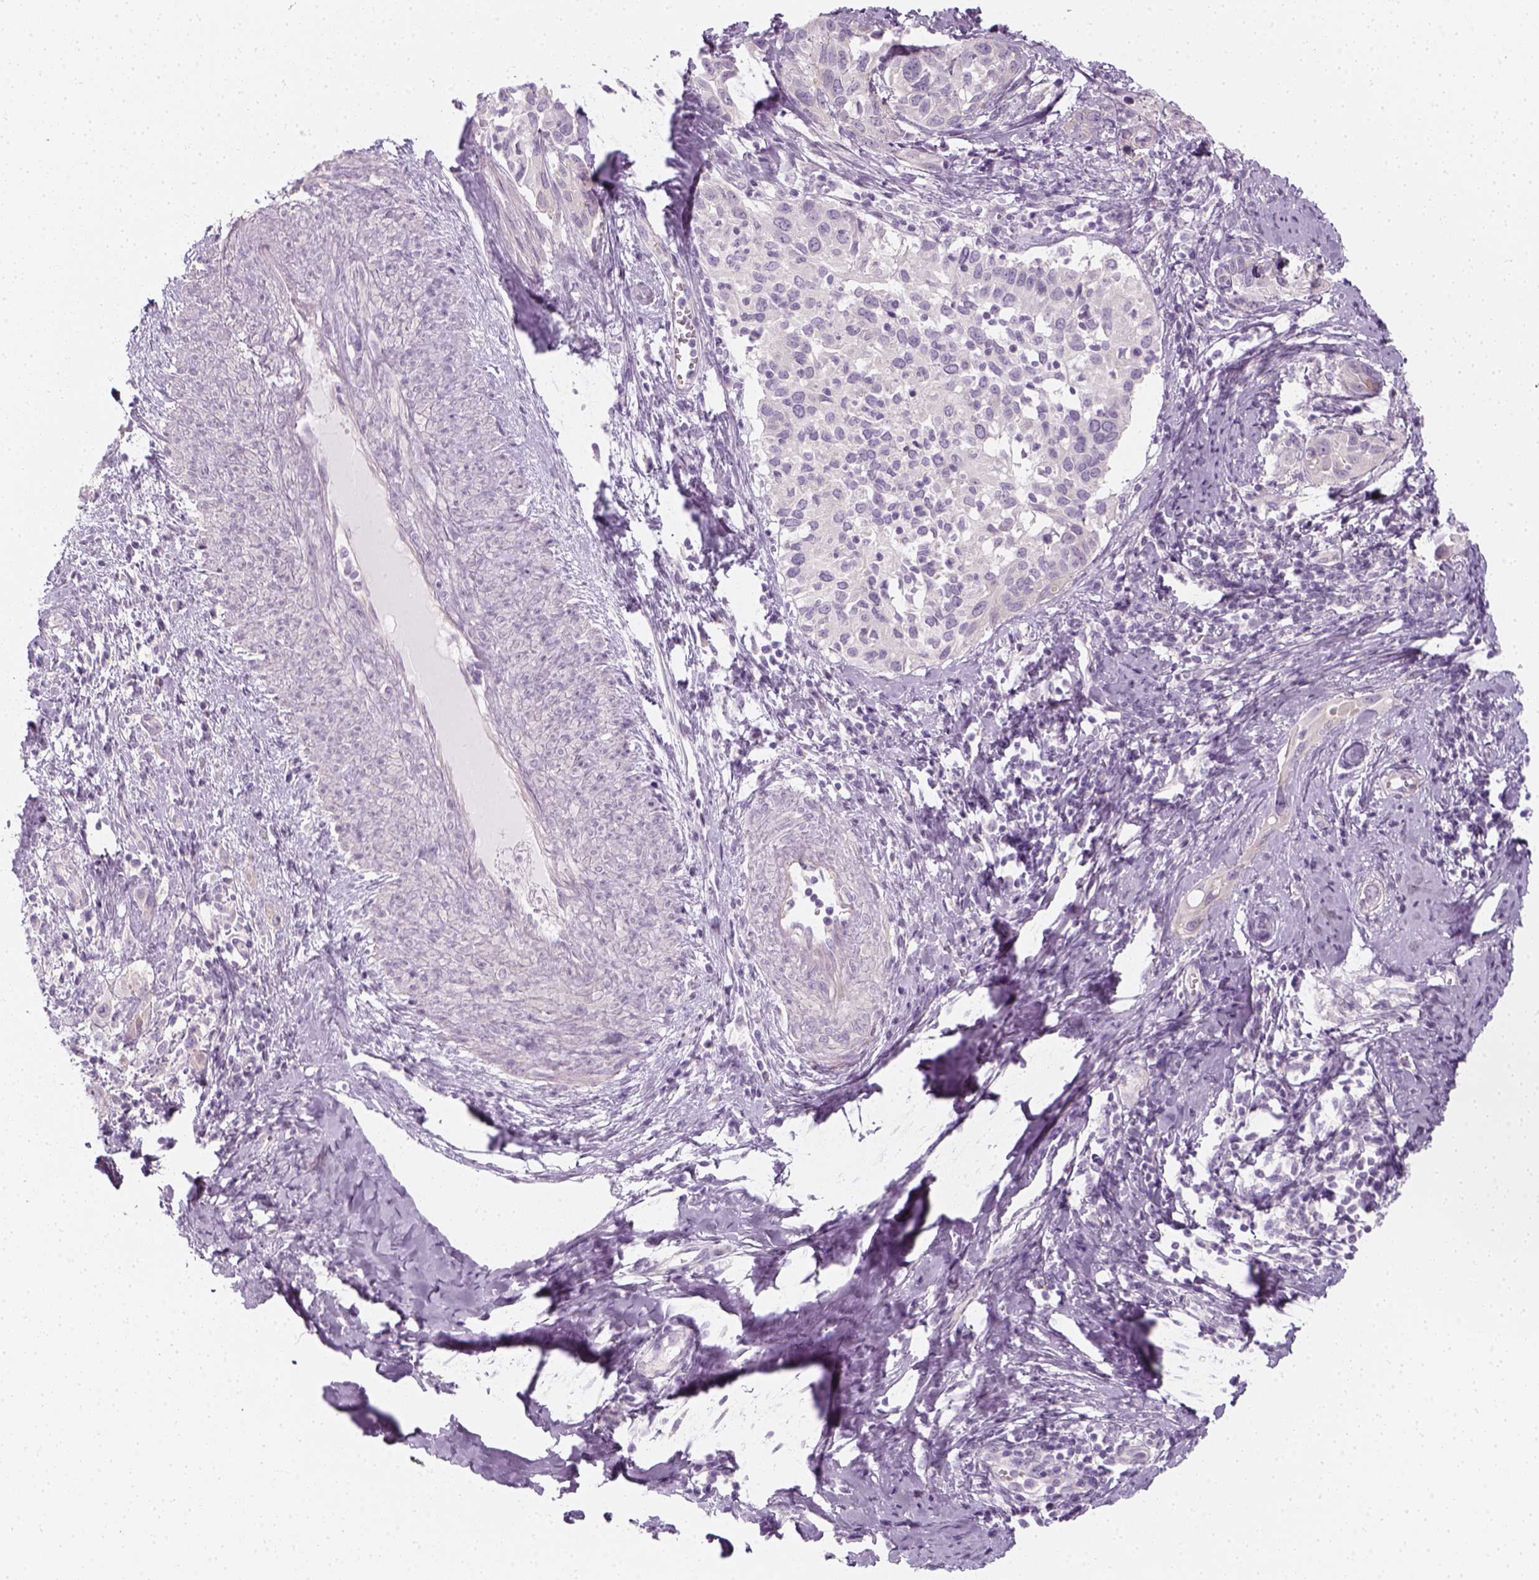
{"staining": {"intensity": "negative", "quantity": "none", "location": "none"}, "tissue": "cervical cancer", "cell_type": "Tumor cells", "image_type": "cancer", "snomed": [{"axis": "morphology", "description": "Squamous cell carcinoma, NOS"}, {"axis": "topography", "description": "Cervix"}], "caption": "DAB (3,3'-diaminobenzidine) immunohistochemical staining of squamous cell carcinoma (cervical) demonstrates no significant staining in tumor cells.", "gene": "PRAME", "patient": {"sex": "female", "age": 51}}